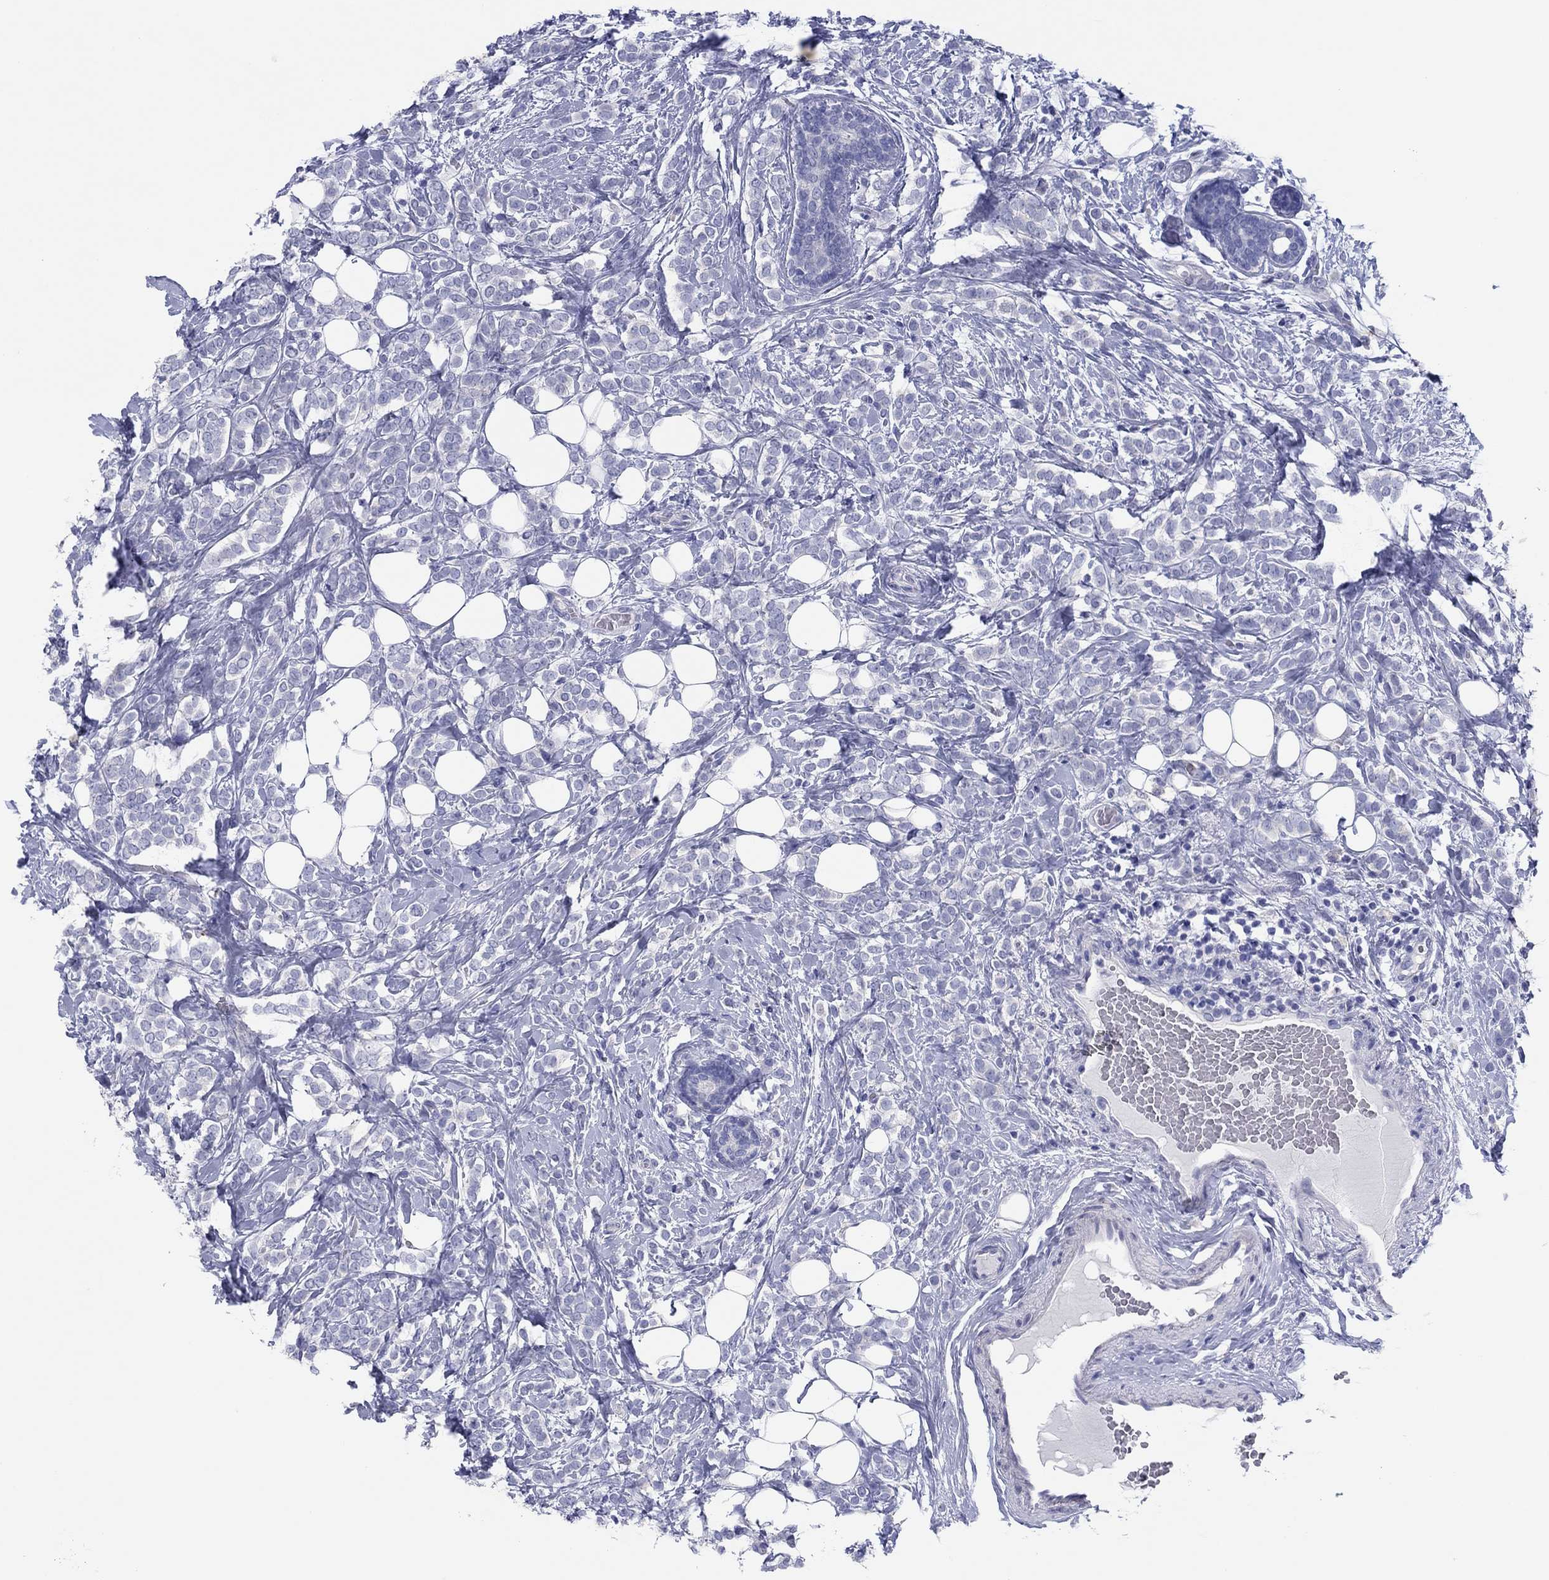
{"staining": {"intensity": "negative", "quantity": "none", "location": "none"}, "tissue": "breast cancer", "cell_type": "Tumor cells", "image_type": "cancer", "snomed": [{"axis": "morphology", "description": "Lobular carcinoma"}, {"axis": "topography", "description": "Breast"}], "caption": "The IHC micrograph has no significant expression in tumor cells of breast cancer tissue.", "gene": "ERICH3", "patient": {"sex": "female", "age": 49}}